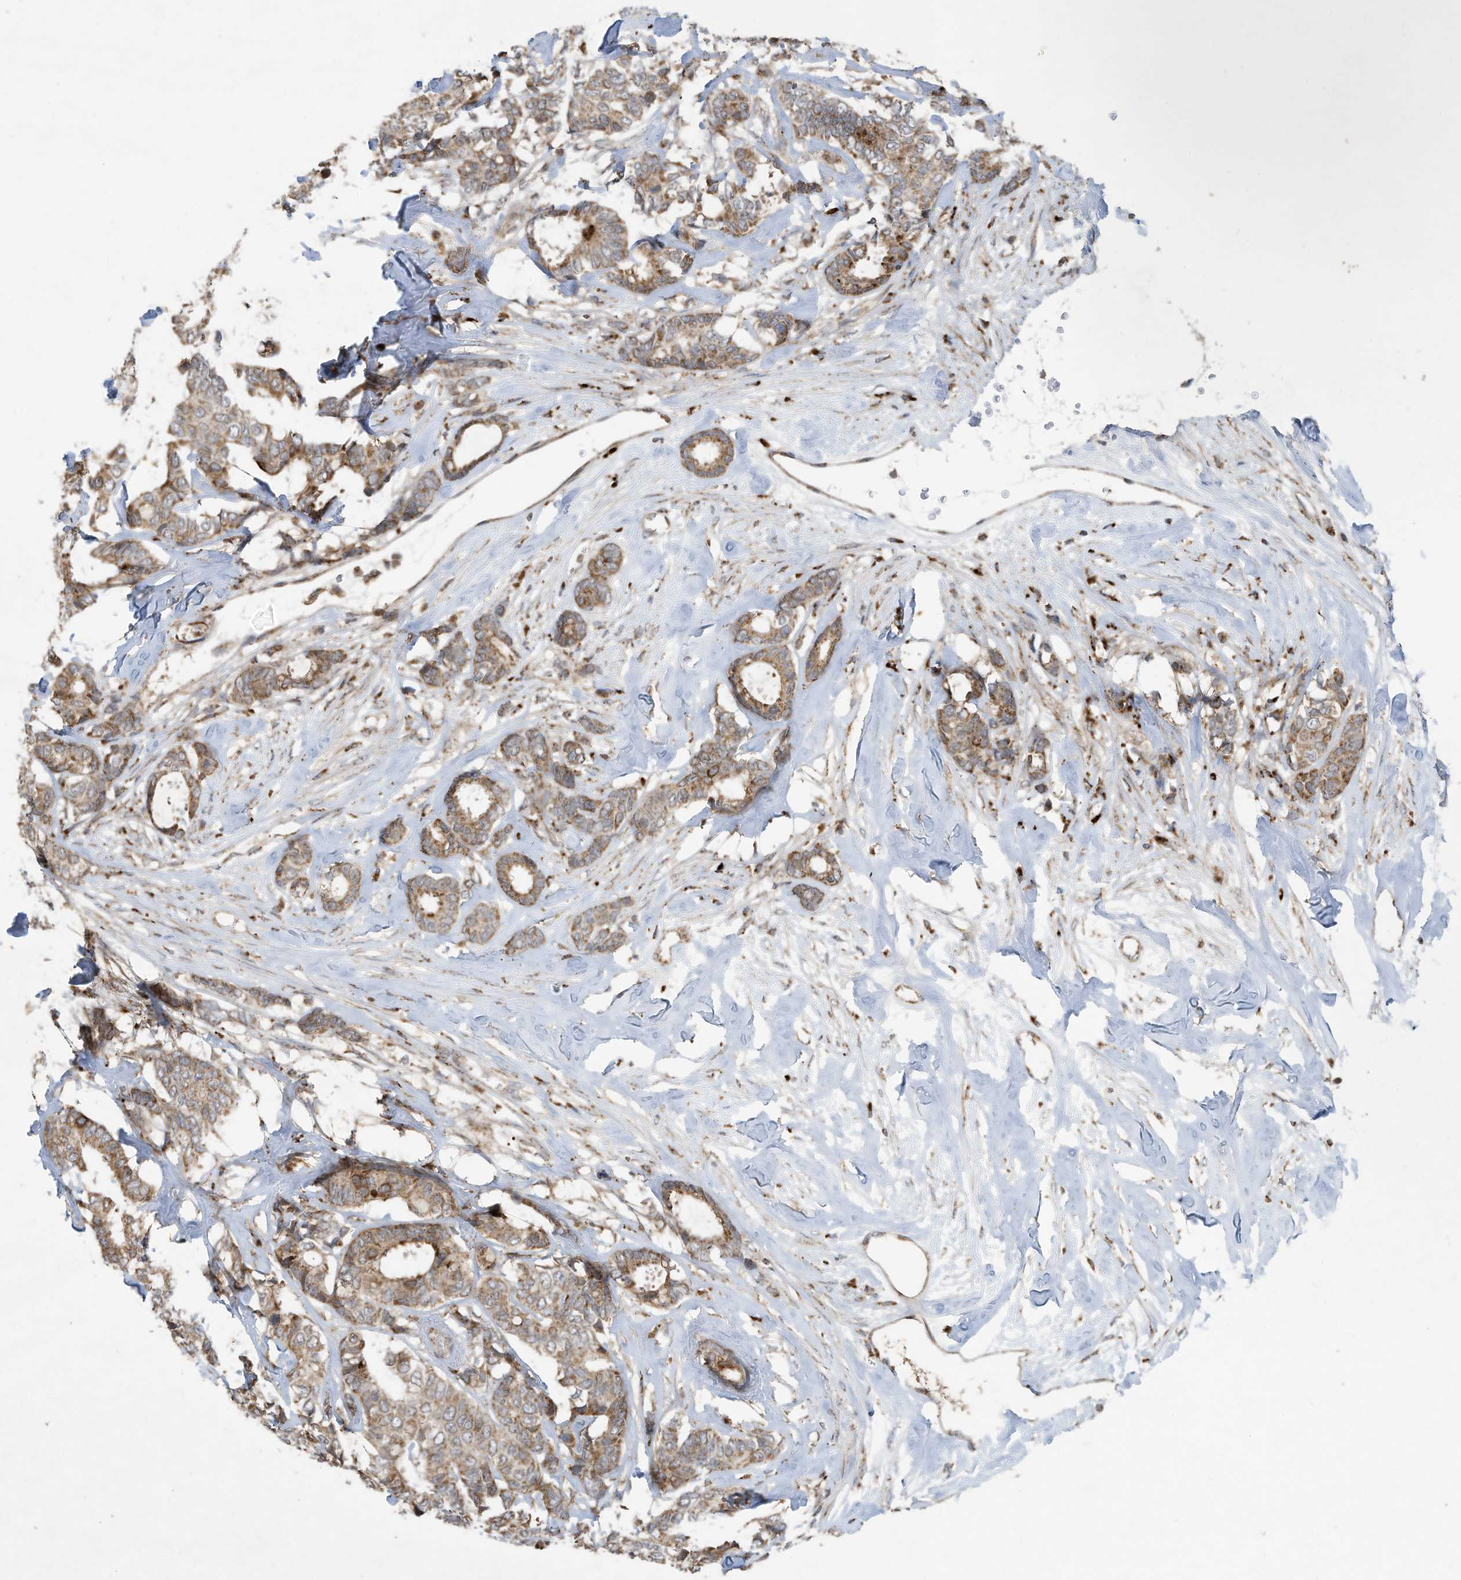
{"staining": {"intensity": "moderate", "quantity": ">75%", "location": "cytoplasmic/membranous"}, "tissue": "breast cancer", "cell_type": "Tumor cells", "image_type": "cancer", "snomed": [{"axis": "morphology", "description": "Duct carcinoma"}, {"axis": "topography", "description": "Breast"}], "caption": "A photomicrograph of human breast cancer stained for a protein exhibits moderate cytoplasmic/membranous brown staining in tumor cells.", "gene": "C2orf74", "patient": {"sex": "female", "age": 87}}